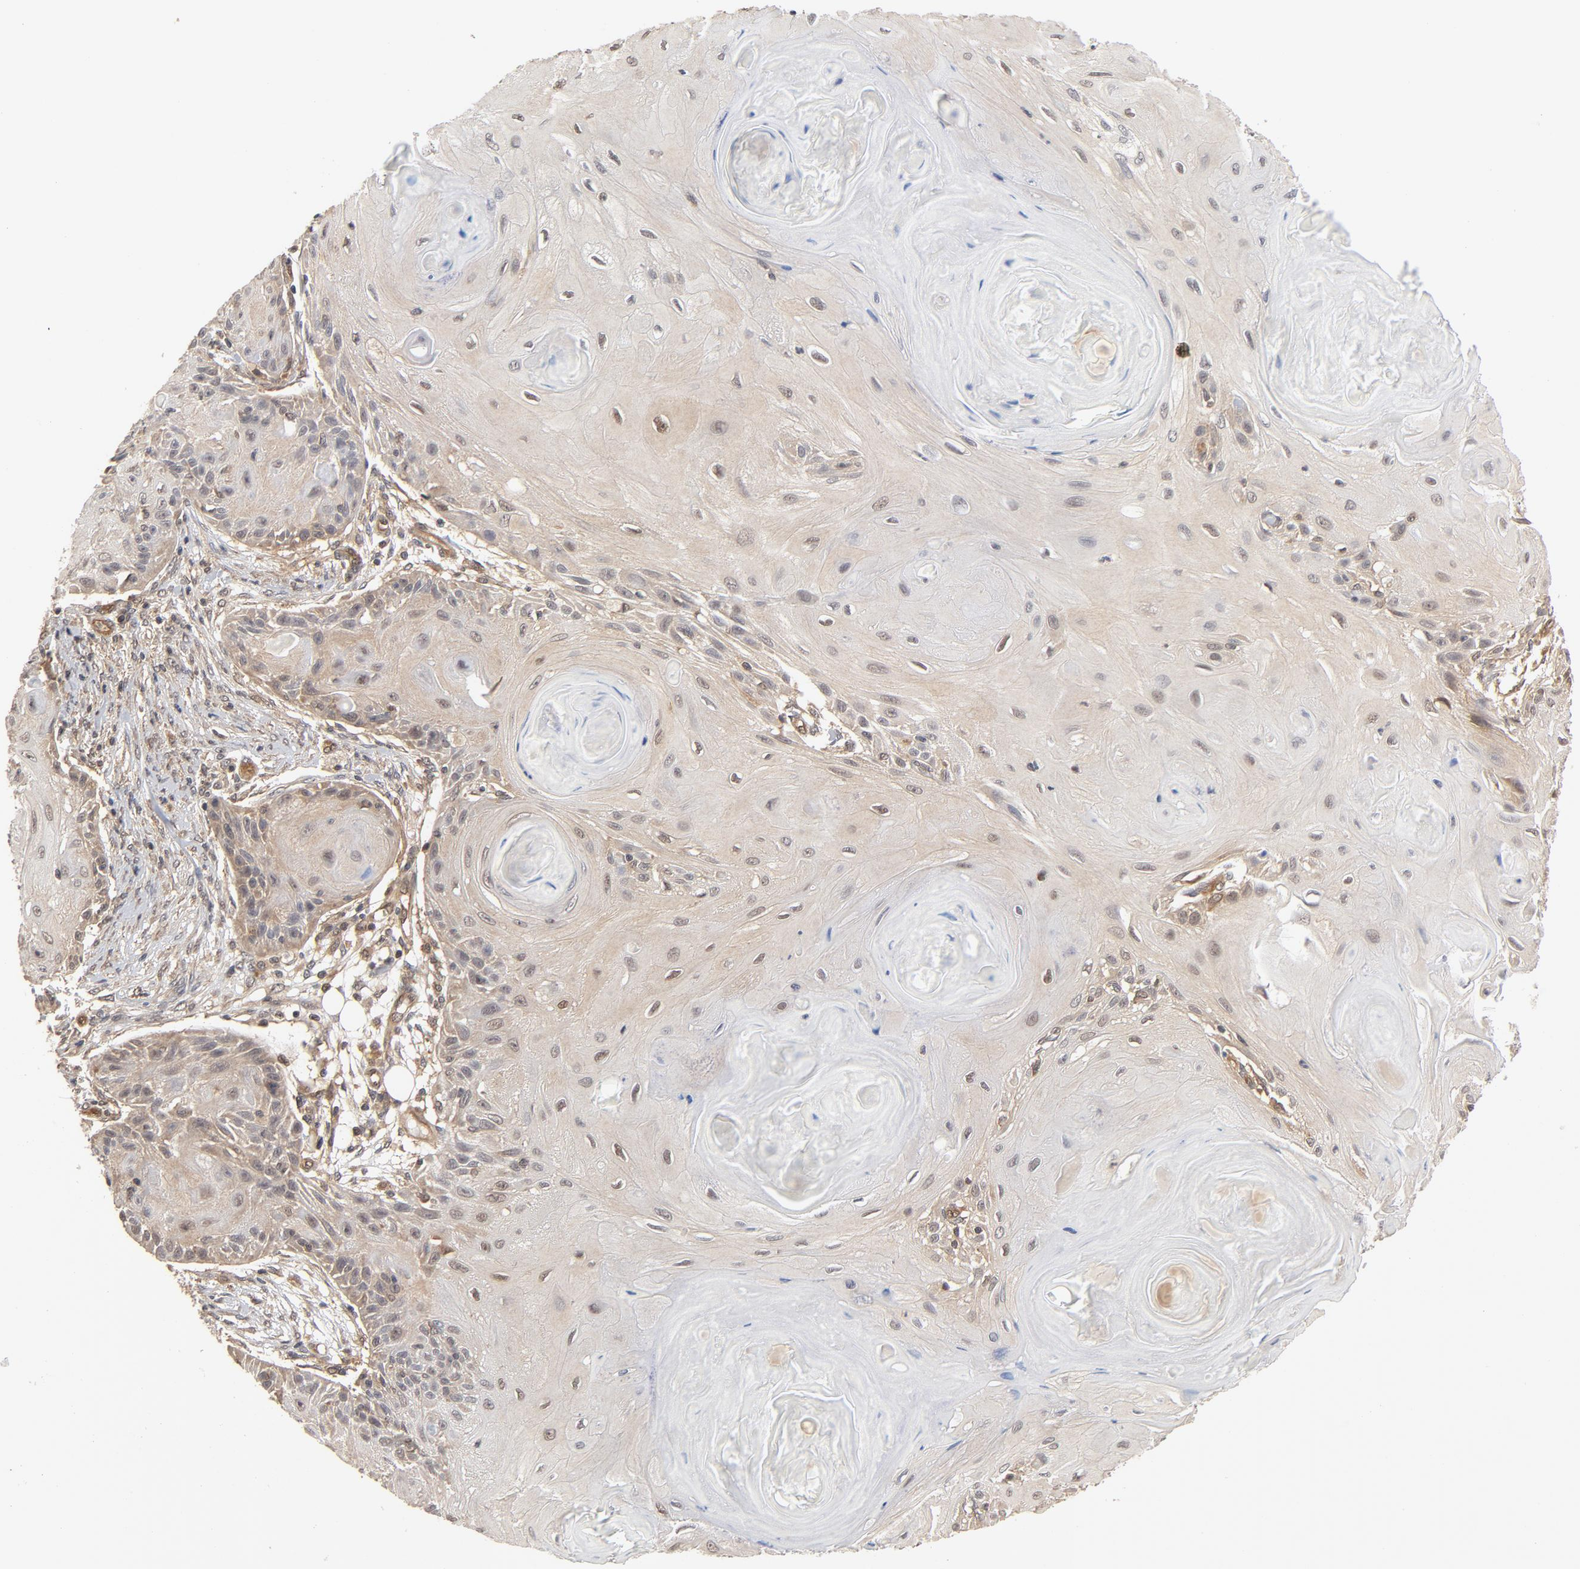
{"staining": {"intensity": "weak", "quantity": ">75%", "location": "cytoplasmic/membranous,nuclear"}, "tissue": "skin cancer", "cell_type": "Tumor cells", "image_type": "cancer", "snomed": [{"axis": "morphology", "description": "Squamous cell carcinoma, NOS"}, {"axis": "topography", "description": "Skin"}], "caption": "Immunohistochemistry micrograph of neoplastic tissue: human skin cancer (squamous cell carcinoma) stained using immunohistochemistry (IHC) displays low levels of weak protein expression localized specifically in the cytoplasmic/membranous and nuclear of tumor cells, appearing as a cytoplasmic/membranous and nuclear brown color.", "gene": "CDC37", "patient": {"sex": "female", "age": 88}}